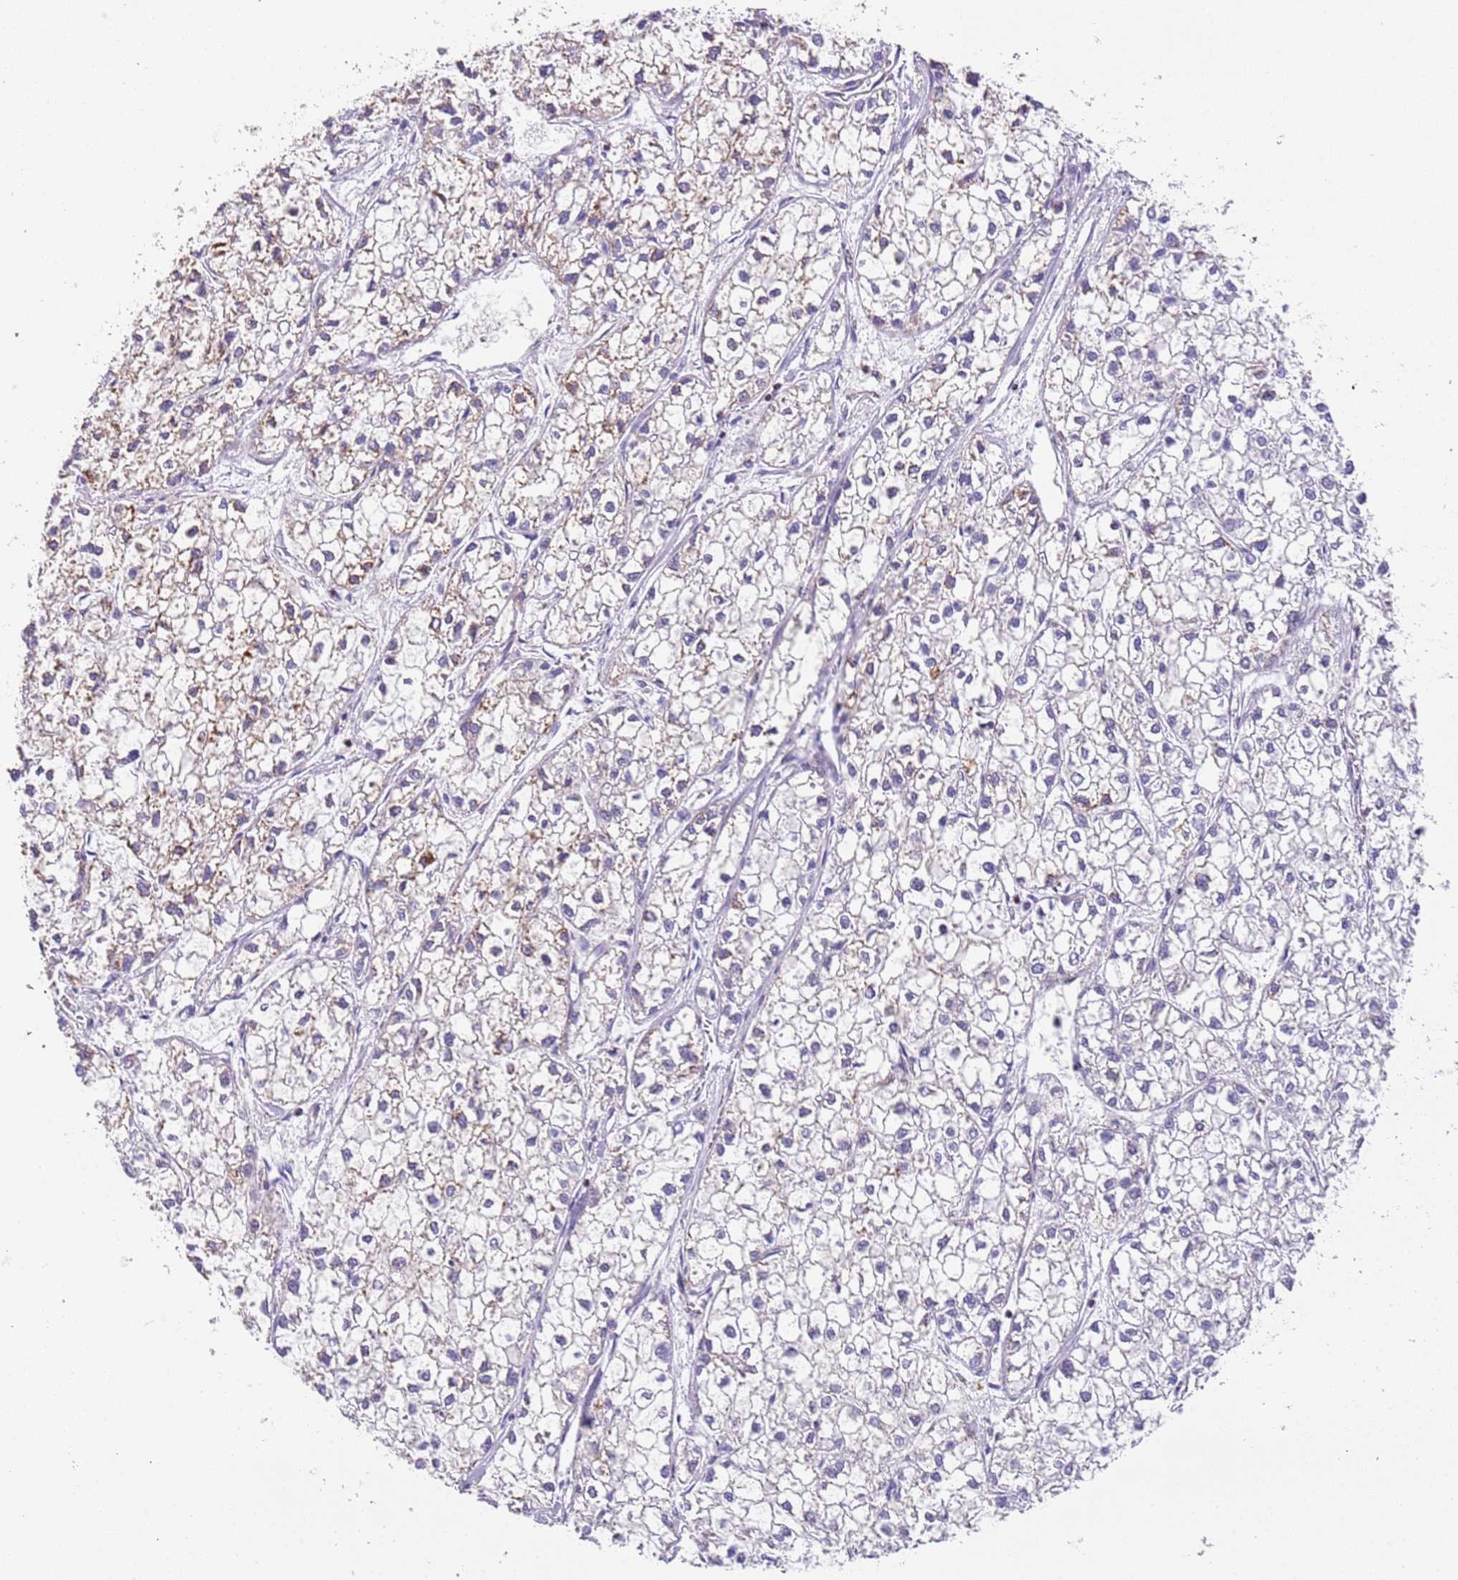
{"staining": {"intensity": "weak", "quantity": ">75%", "location": "cytoplasmic/membranous"}, "tissue": "liver cancer", "cell_type": "Tumor cells", "image_type": "cancer", "snomed": [{"axis": "morphology", "description": "Carcinoma, Hepatocellular, NOS"}, {"axis": "topography", "description": "Liver"}], "caption": "DAB immunohistochemical staining of liver cancer (hepatocellular carcinoma) exhibits weak cytoplasmic/membranous protein expression in approximately >75% of tumor cells.", "gene": "SUCLG2", "patient": {"sex": "female", "age": 43}}